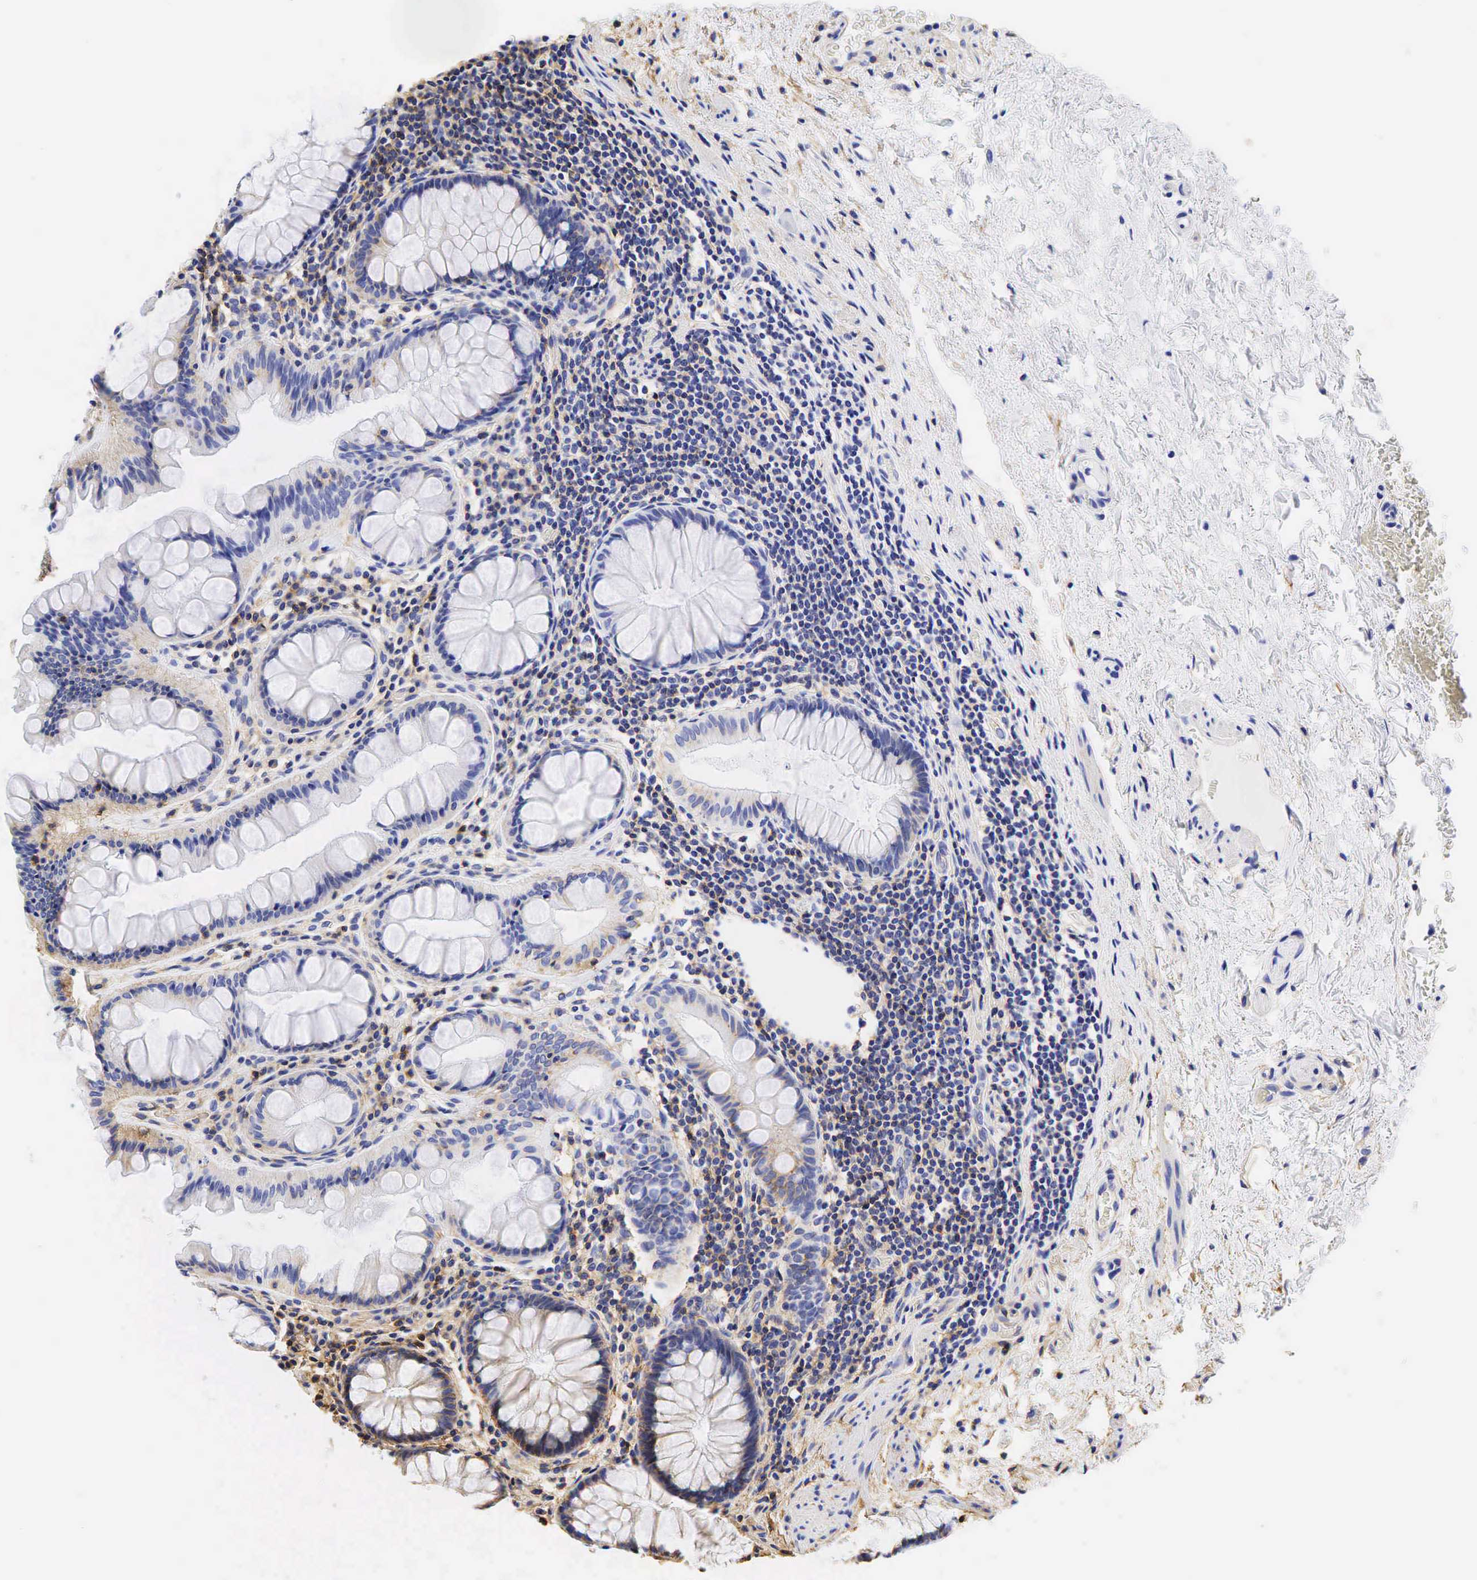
{"staining": {"intensity": "weak", "quantity": "<25%", "location": "cytoplasmic/membranous"}, "tissue": "rectum", "cell_type": "Glandular cells", "image_type": "normal", "snomed": [{"axis": "morphology", "description": "Normal tissue, NOS"}, {"axis": "topography", "description": "Rectum"}], "caption": "Immunohistochemistry of unremarkable human rectum displays no expression in glandular cells.", "gene": "CD99", "patient": {"sex": "male", "age": 77}}